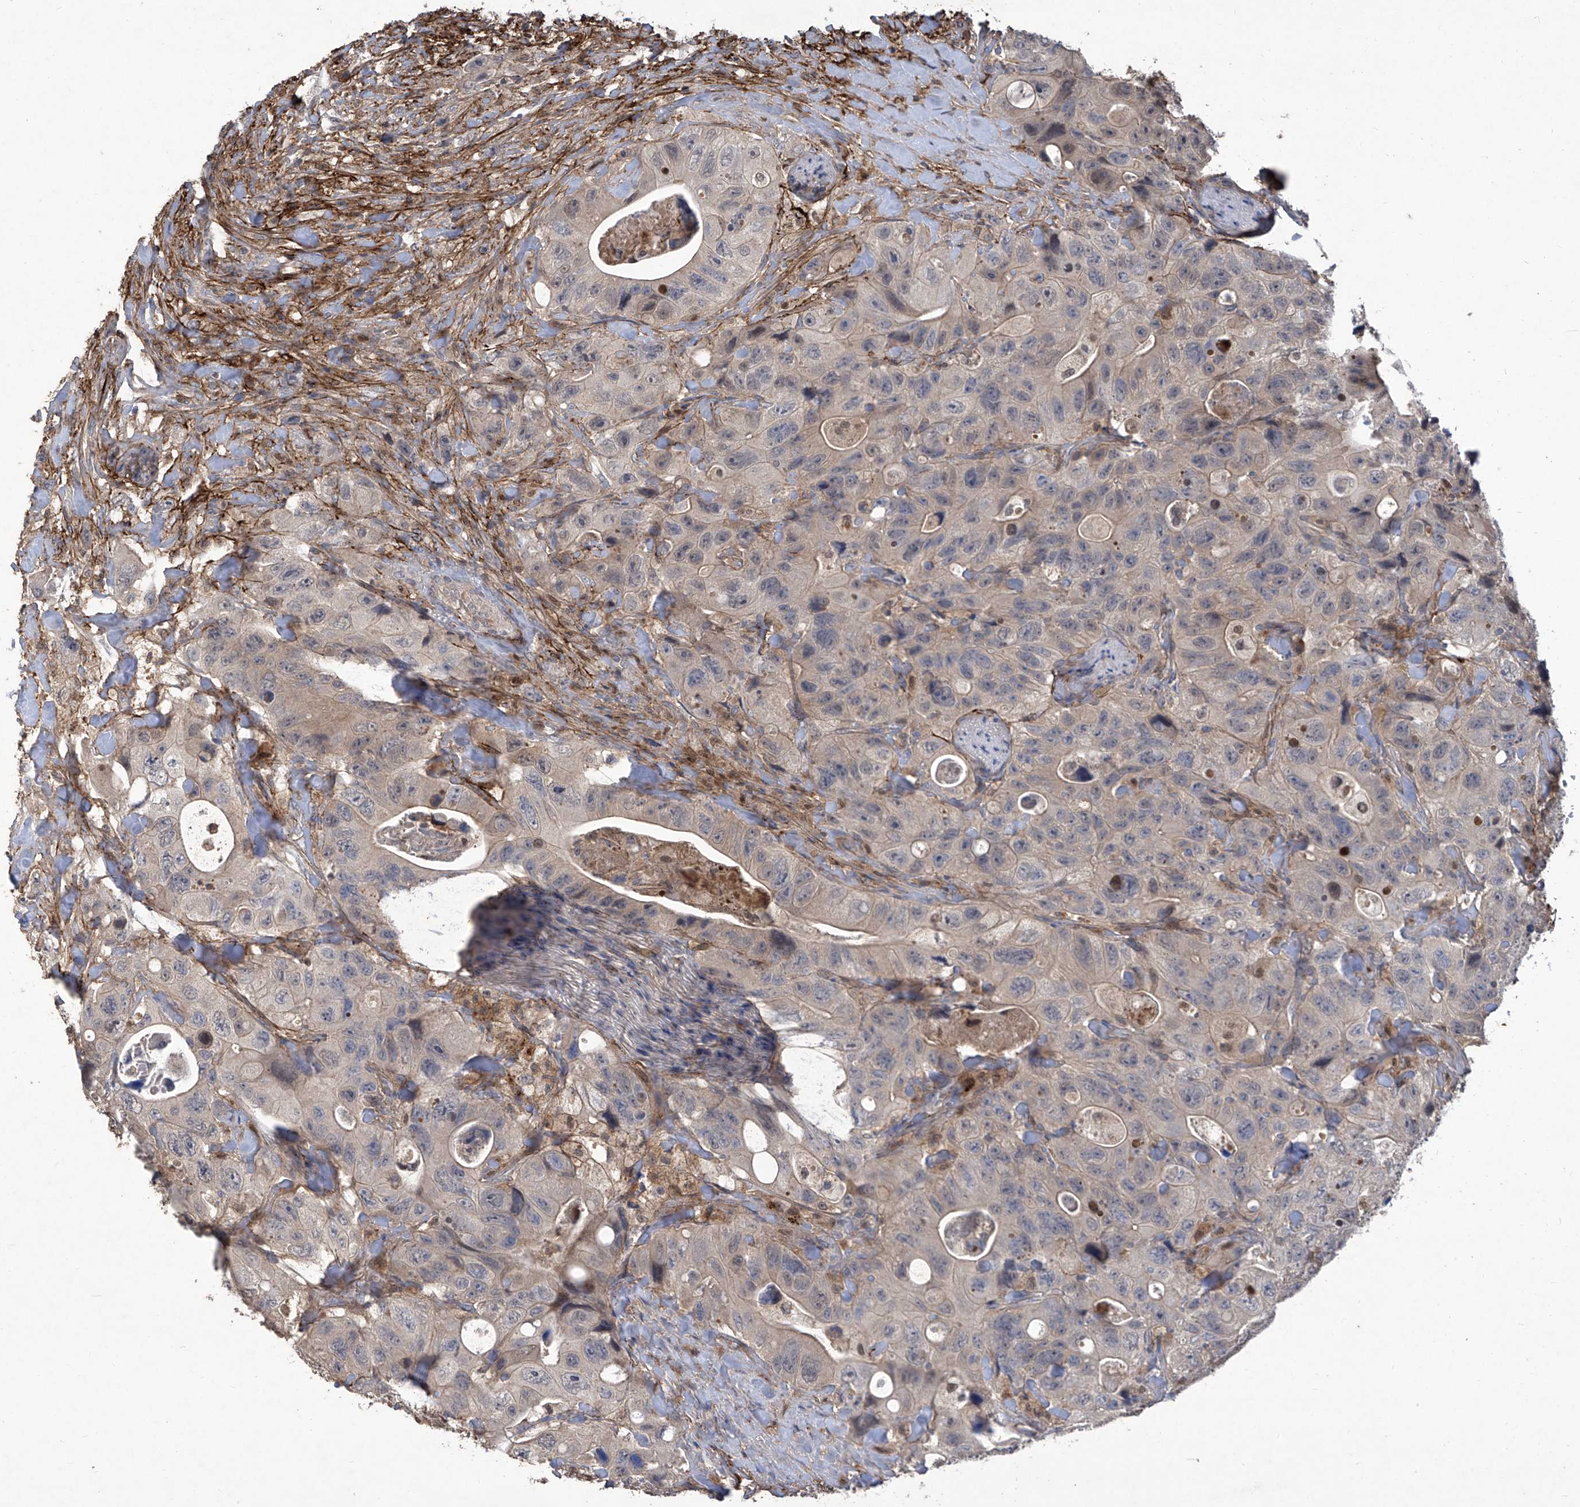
{"staining": {"intensity": "negative", "quantity": "none", "location": "none"}, "tissue": "colorectal cancer", "cell_type": "Tumor cells", "image_type": "cancer", "snomed": [{"axis": "morphology", "description": "Adenocarcinoma, NOS"}, {"axis": "topography", "description": "Colon"}], "caption": "Tumor cells are negative for protein expression in human colorectal cancer (adenocarcinoma).", "gene": "TXNIP", "patient": {"sex": "female", "age": 46}}